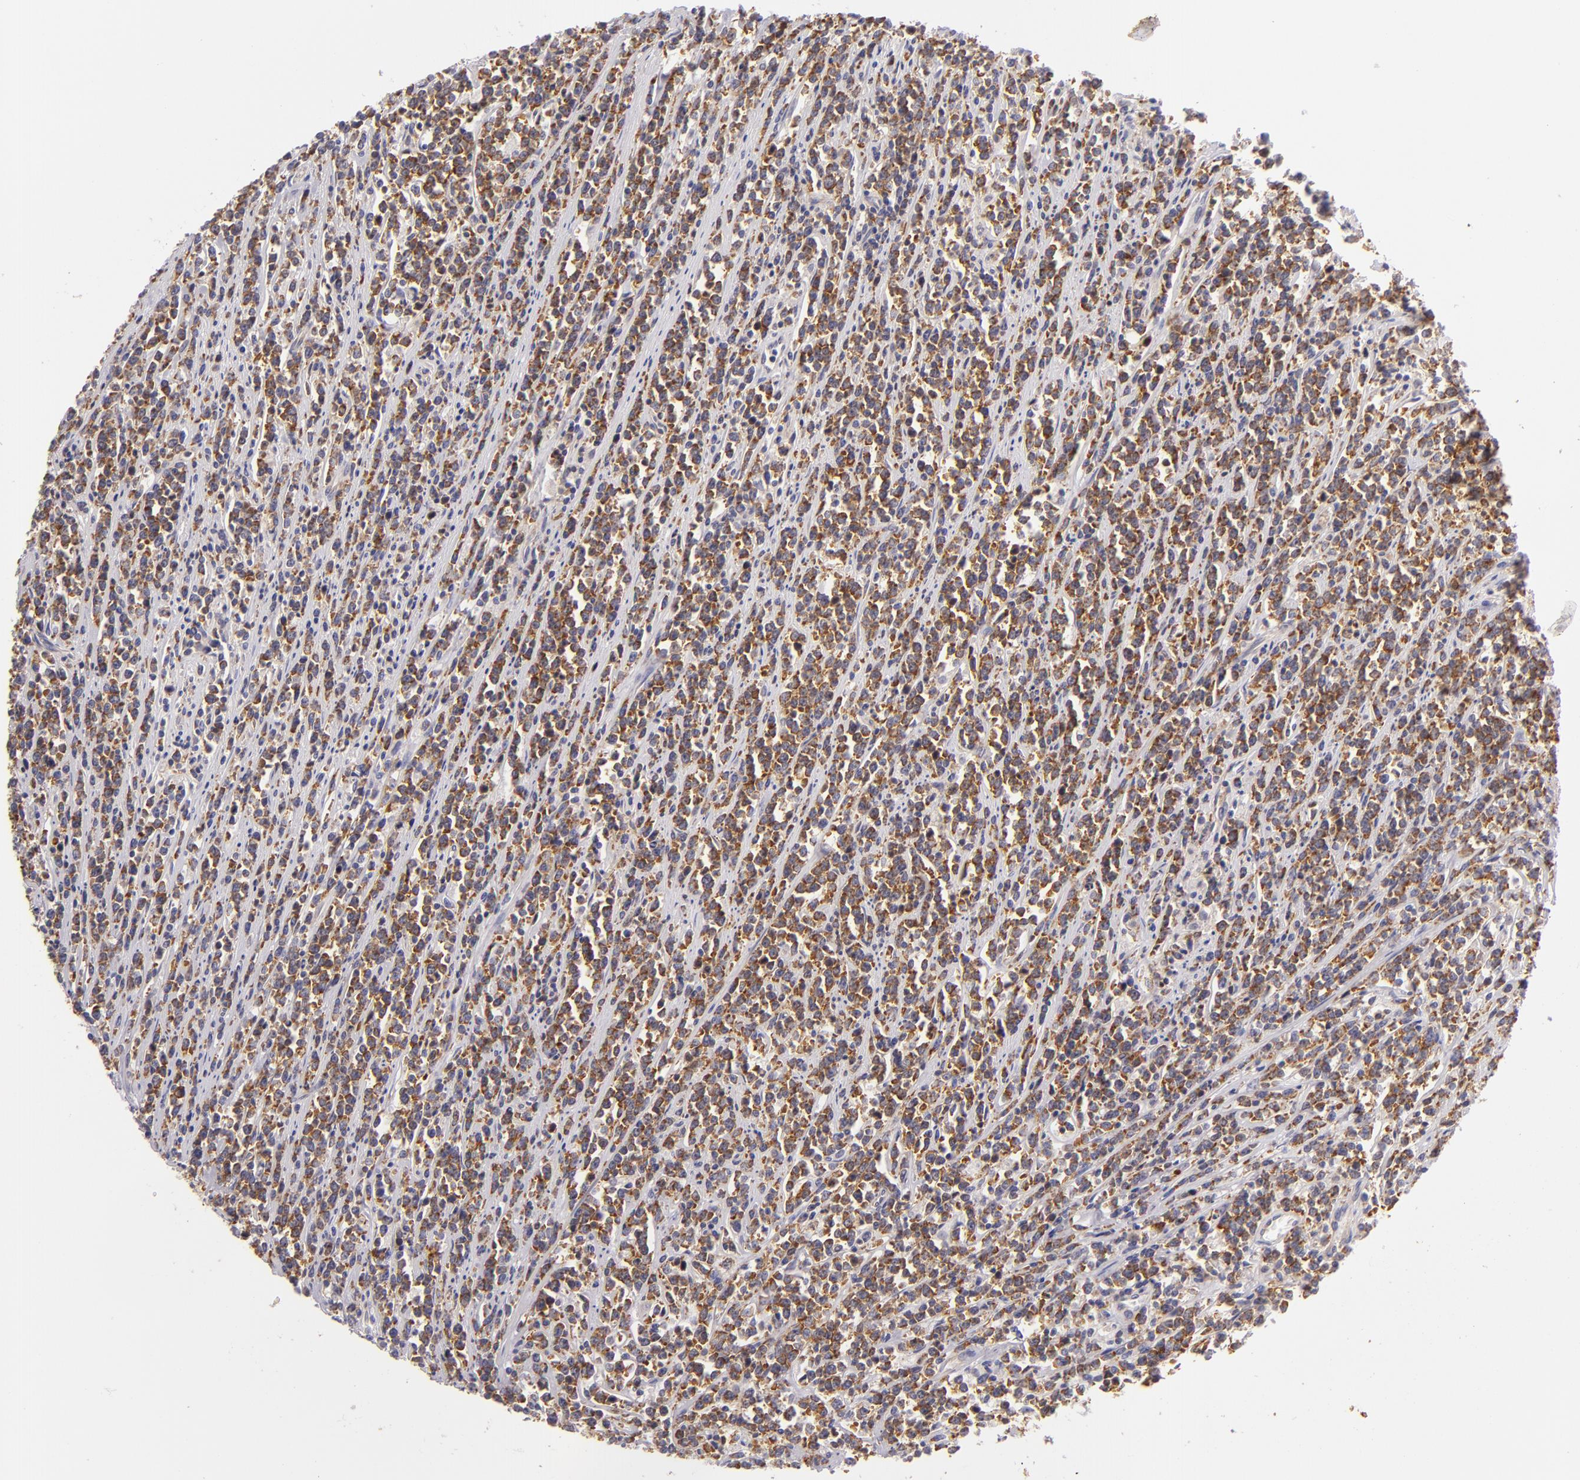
{"staining": {"intensity": "strong", "quantity": ">75%", "location": "cytoplasmic/membranous"}, "tissue": "lymphoma", "cell_type": "Tumor cells", "image_type": "cancer", "snomed": [{"axis": "morphology", "description": "Malignant lymphoma, non-Hodgkin's type, High grade"}, {"axis": "topography", "description": "Small intestine"}, {"axis": "topography", "description": "Colon"}], "caption": "This photomicrograph displays immunohistochemistry staining of human lymphoma, with high strong cytoplasmic/membranous positivity in approximately >75% of tumor cells.", "gene": "UPF3B", "patient": {"sex": "male", "age": 8}}